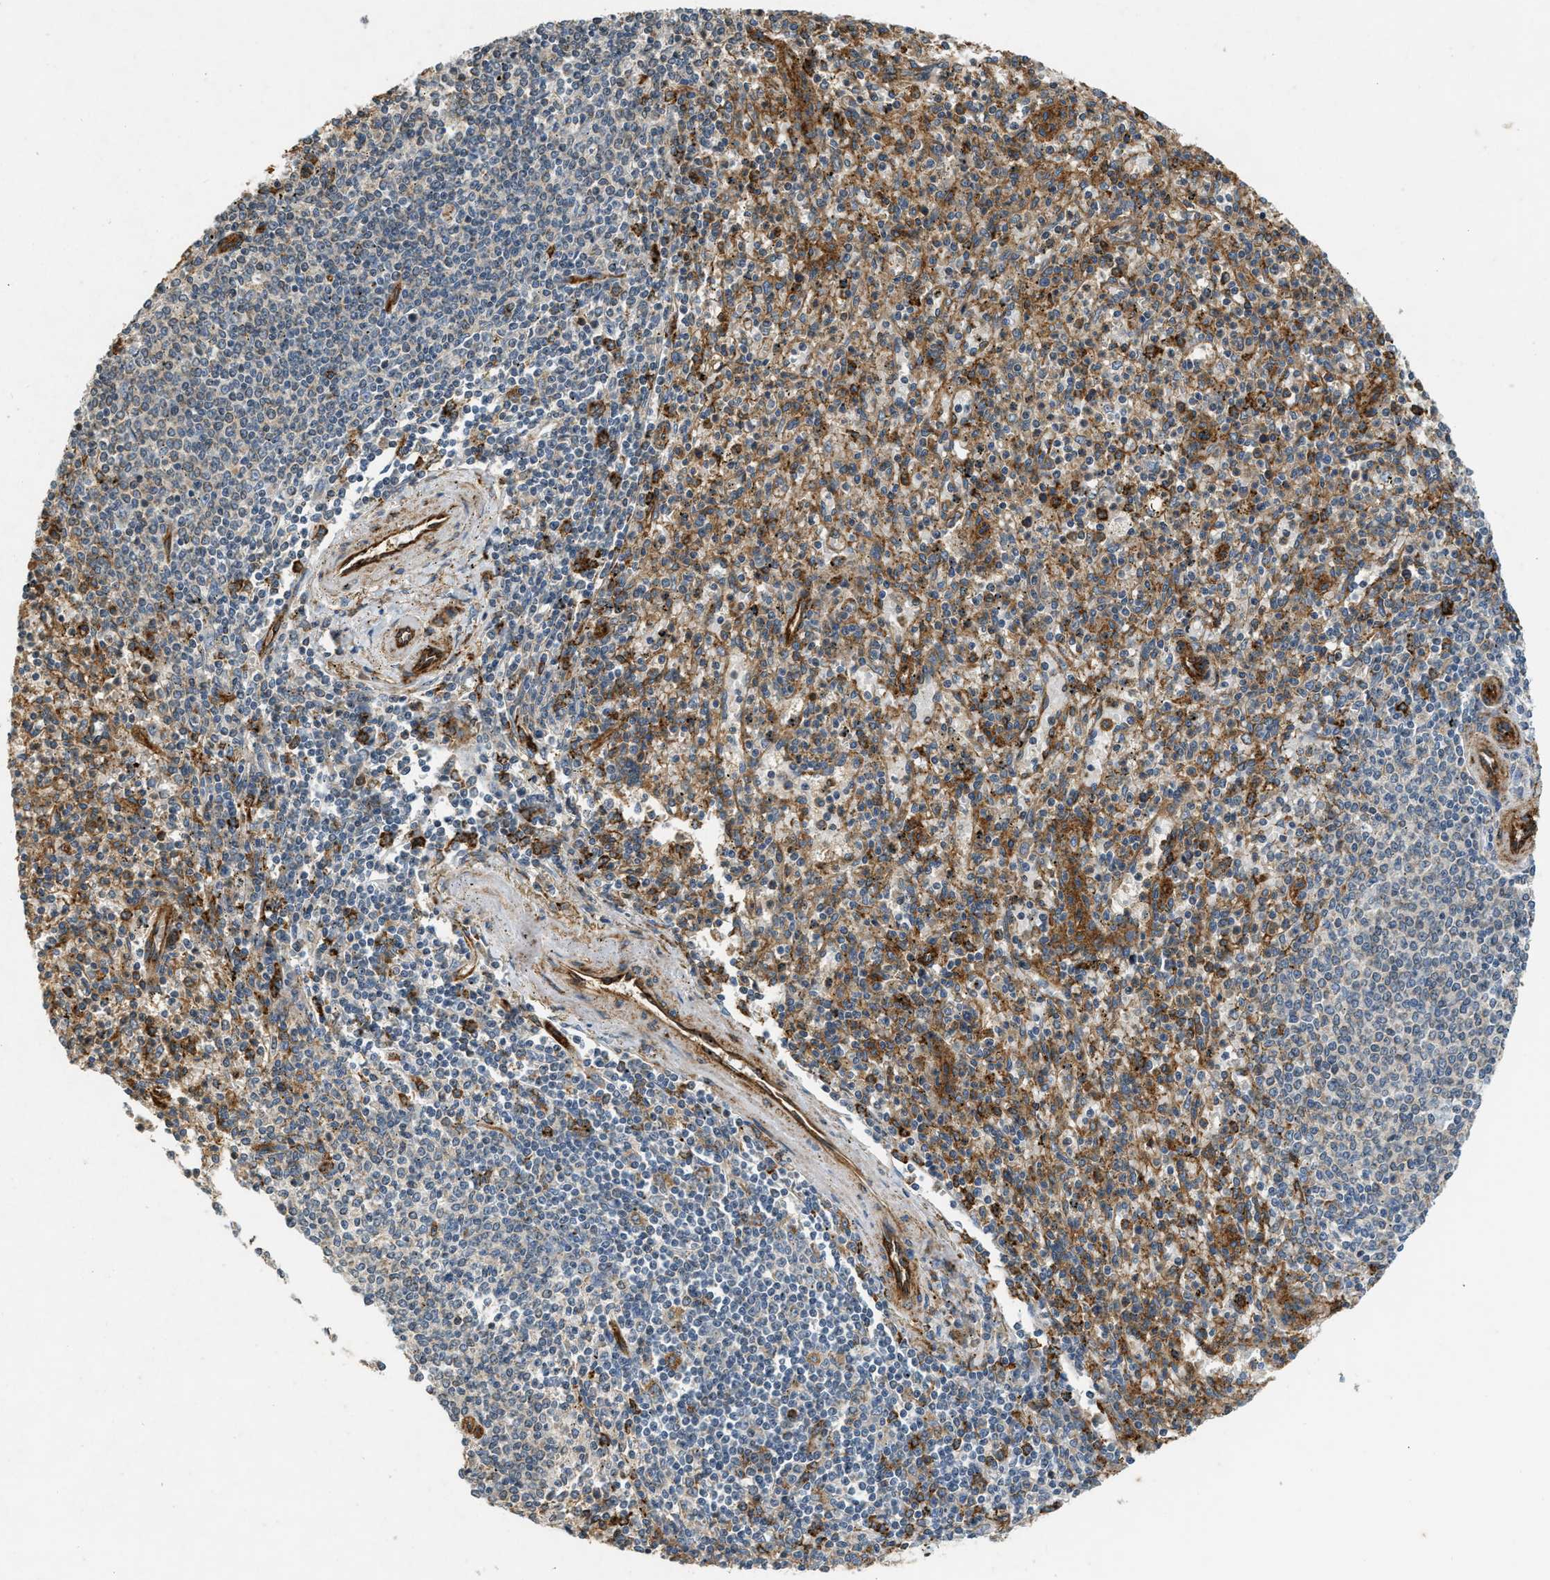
{"staining": {"intensity": "moderate", "quantity": ">75%", "location": "cytoplasmic/membranous"}, "tissue": "spleen", "cell_type": "Cells in red pulp", "image_type": "normal", "snomed": [{"axis": "morphology", "description": "Normal tissue, NOS"}, {"axis": "topography", "description": "Spleen"}], "caption": "Protein analysis of unremarkable spleen reveals moderate cytoplasmic/membranous positivity in about >75% of cells in red pulp.", "gene": "HIP1", "patient": {"sex": "male", "age": 72}}